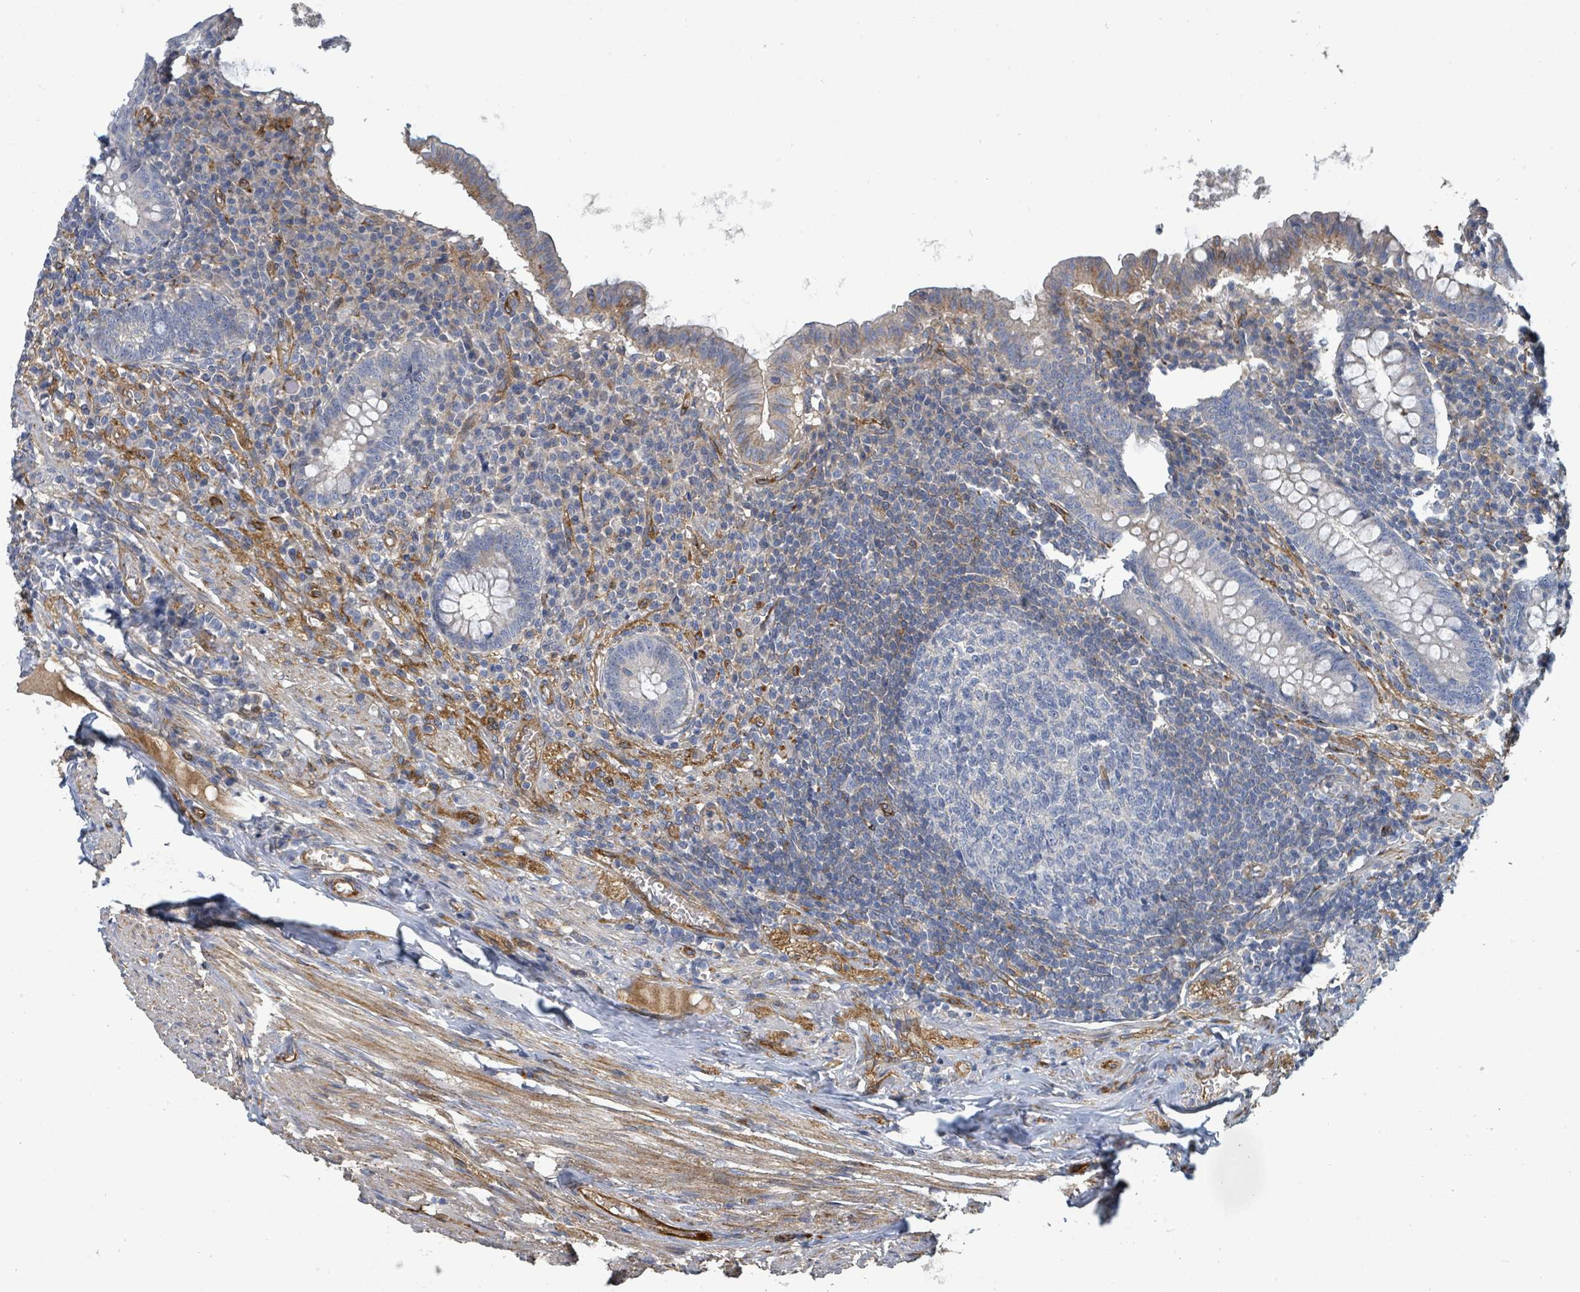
{"staining": {"intensity": "moderate", "quantity": "<25%", "location": "cytoplasmic/membranous"}, "tissue": "appendix", "cell_type": "Glandular cells", "image_type": "normal", "snomed": [{"axis": "morphology", "description": "Normal tissue, NOS"}, {"axis": "topography", "description": "Appendix"}], "caption": "Immunohistochemical staining of benign appendix reveals <25% levels of moderate cytoplasmic/membranous protein expression in about <25% of glandular cells. Nuclei are stained in blue.", "gene": "IFIT1", "patient": {"sex": "male", "age": 83}}